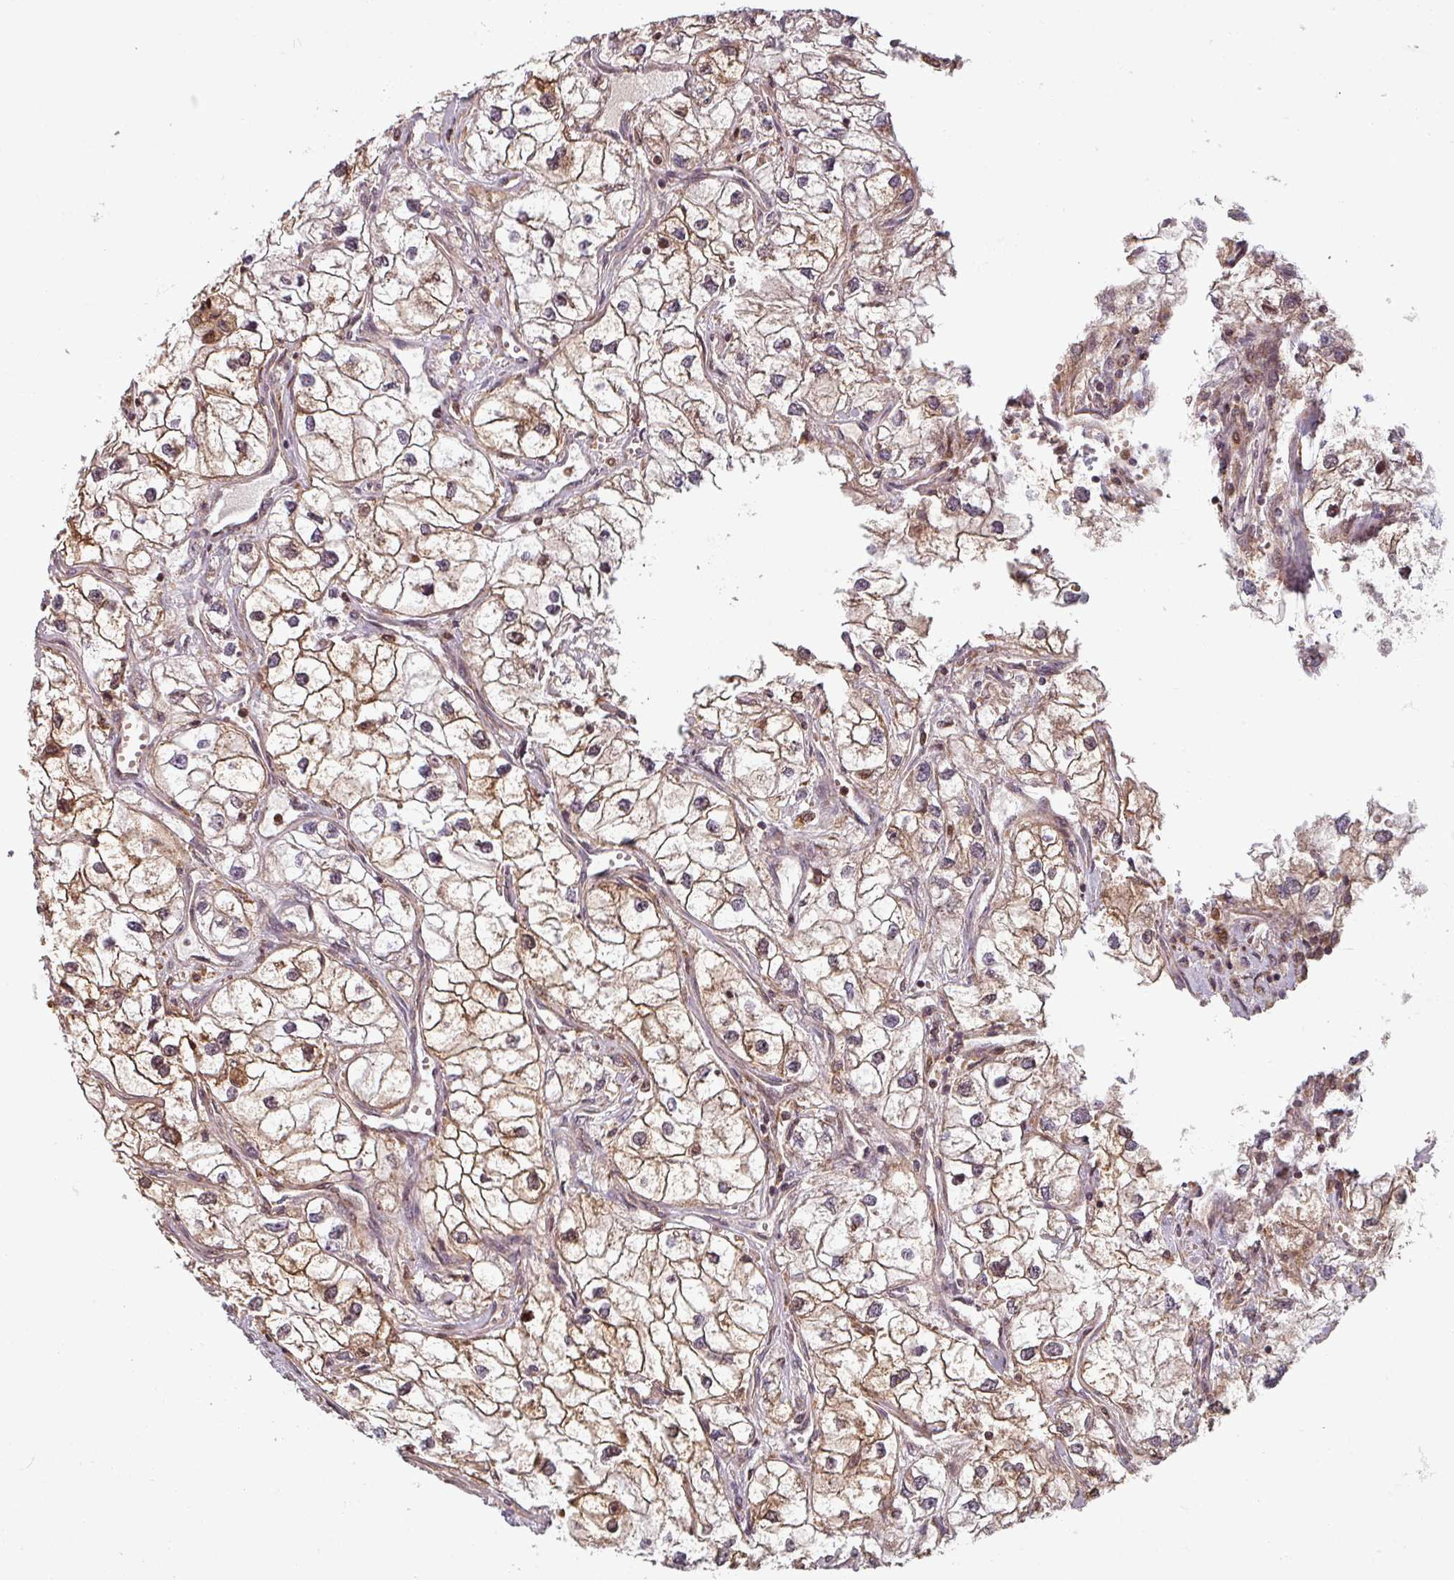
{"staining": {"intensity": "moderate", "quantity": "25%-75%", "location": "cytoplasmic/membranous,nuclear"}, "tissue": "renal cancer", "cell_type": "Tumor cells", "image_type": "cancer", "snomed": [{"axis": "morphology", "description": "Adenocarcinoma, NOS"}, {"axis": "topography", "description": "Kidney"}], "caption": "Adenocarcinoma (renal) stained for a protein displays moderate cytoplasmic/membranous and nuclear positivity in tumor cells.", "gene": "EID1", "patient": {"sex": "male", "age": 59}}